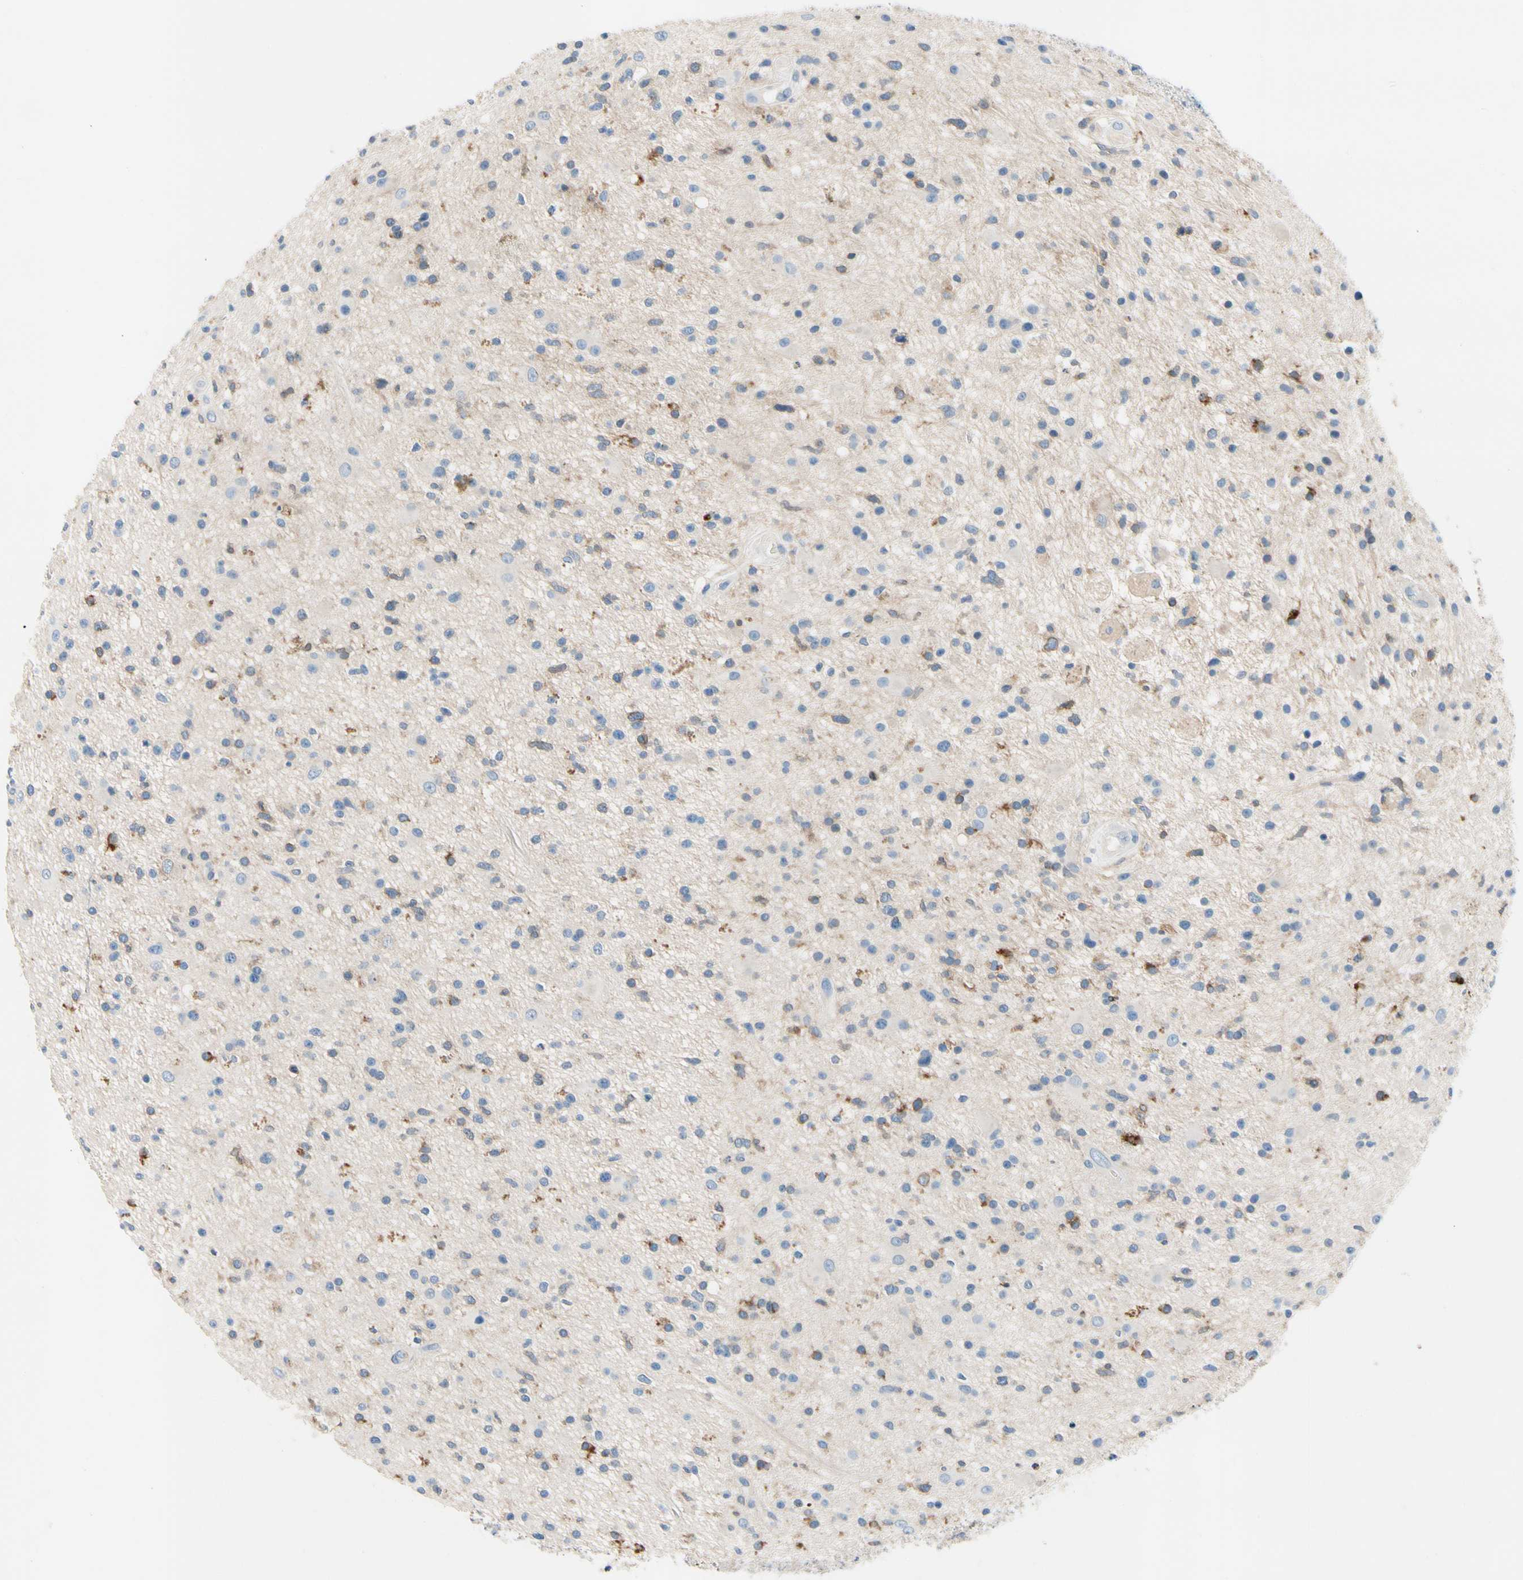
{"staining": {"intensity": "moderate", "quantity": "<25%", "location": "cytoplasmic/membranous"}, "tissue": "glioma", "cell_type": "Tumor cells", "image_type": "cancer", "snomed": [{"axis": "morphology", "description": "Glioma, malignant, High grade"}, {"axis": "topography", "description": "Brain"}], "caption": "Malignant glioma (high-grade) was stained to show a protein in brown. There is low levels of moderate cytoplasmic/membranous expression in about <25% of tumor cells.", "gene": "CA14", "patient": {"sex": "male", "age": 33}}